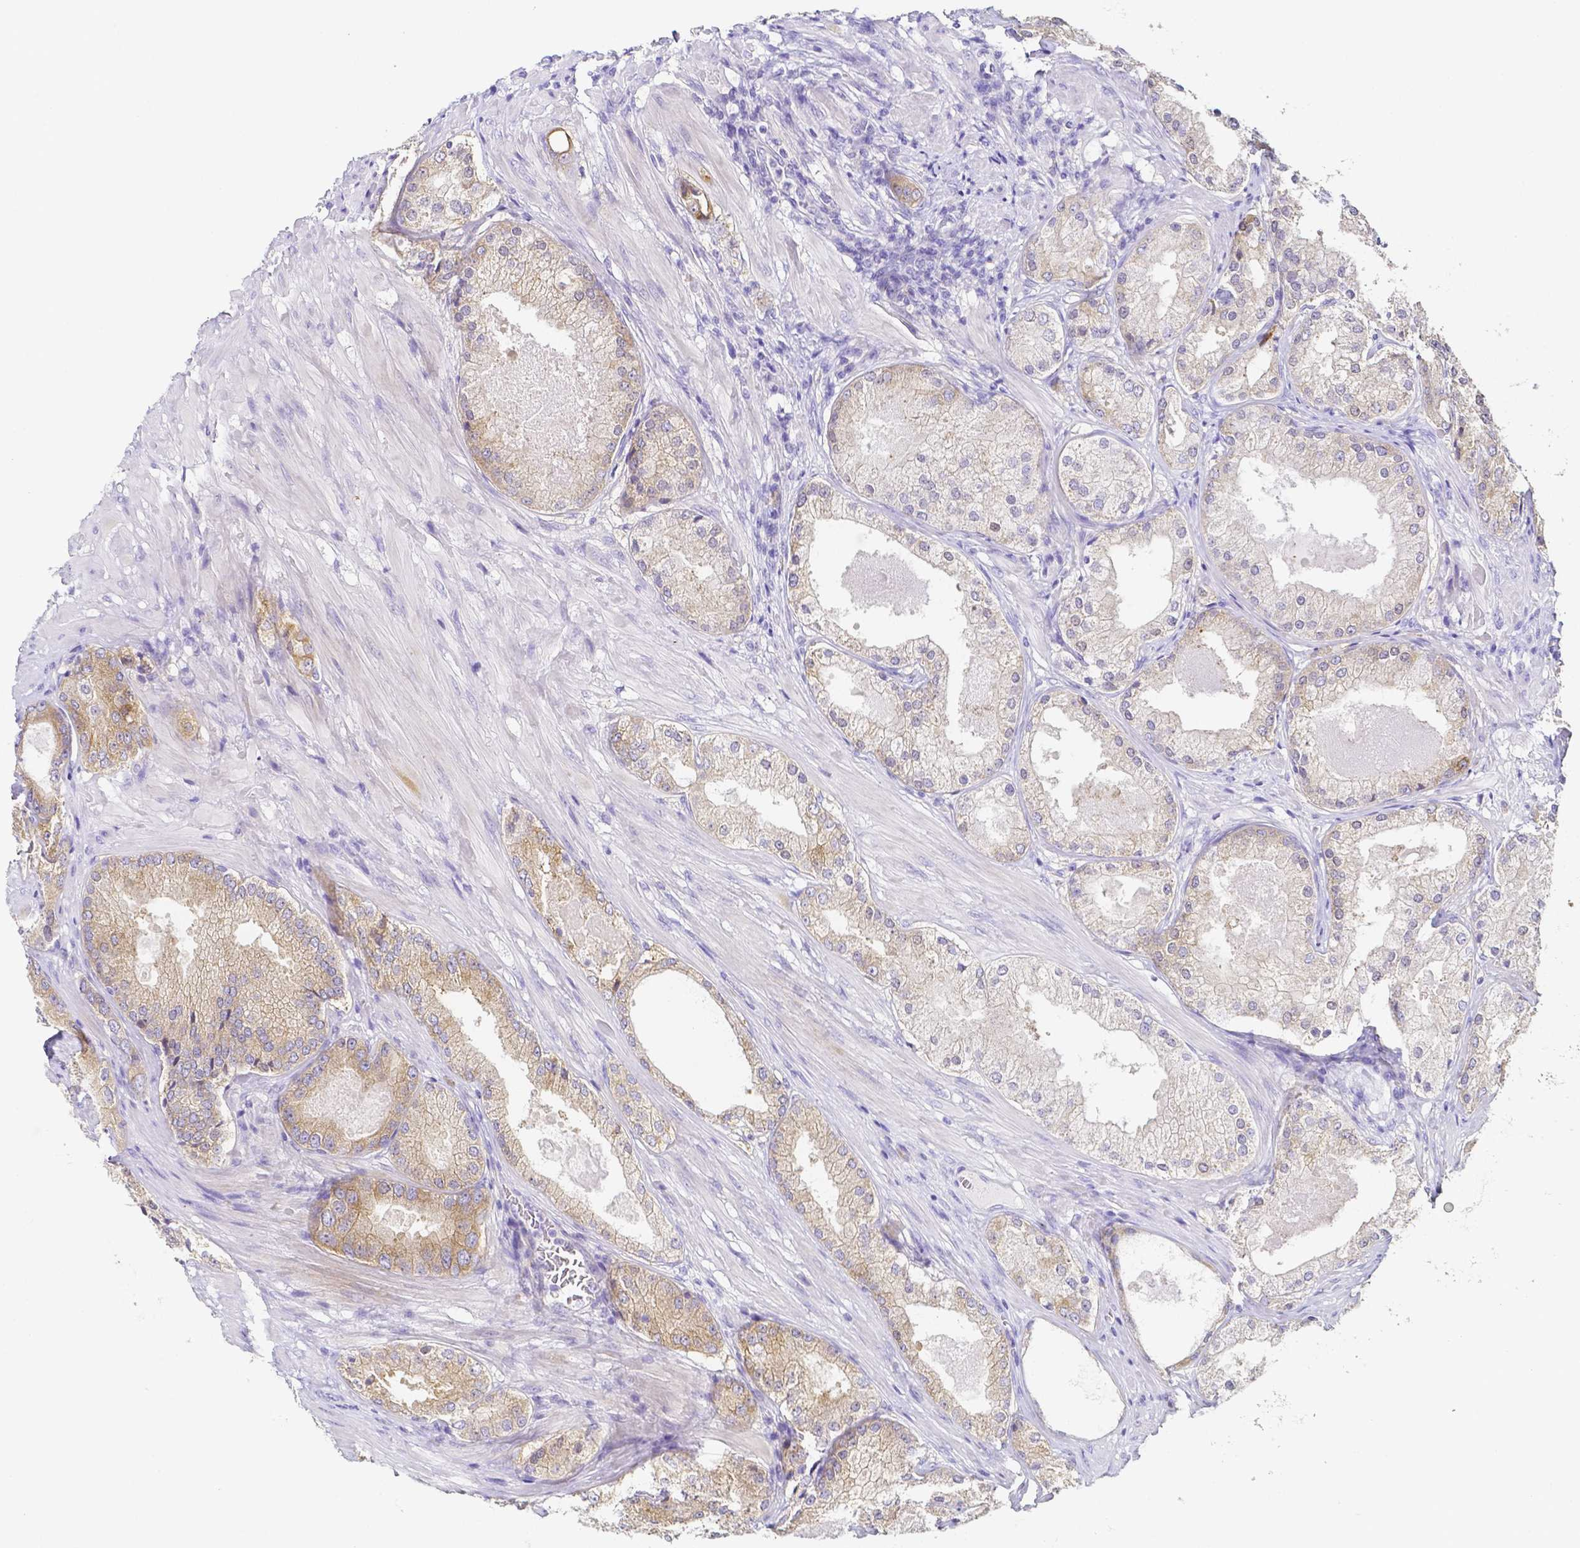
{"staining": {"intensity": "weak", "quantity": "25%-75%", "location": "cytoplasmic/membranous"}, "tissue": "prostate cancer", "cell_type": "Tumor cells", "image_type": "cancer", "snomed": [{"axis": "morphology", "description": "Adenocarcinoma, Low grade"}, {"axis": "topography", "description": "Prostate"}], "caption": "Low-grade adenocarcinoma (prostate) stained with DAB immunohistochemistry exhibits low levels of weak cytoplasmic/membranous expression in about 25%-75% of tumor cells. (Brightfield microscopy of DAB IHC at high magnification).", "gene": "PKP3", "patient": {"sex": "male", "age": 68}}